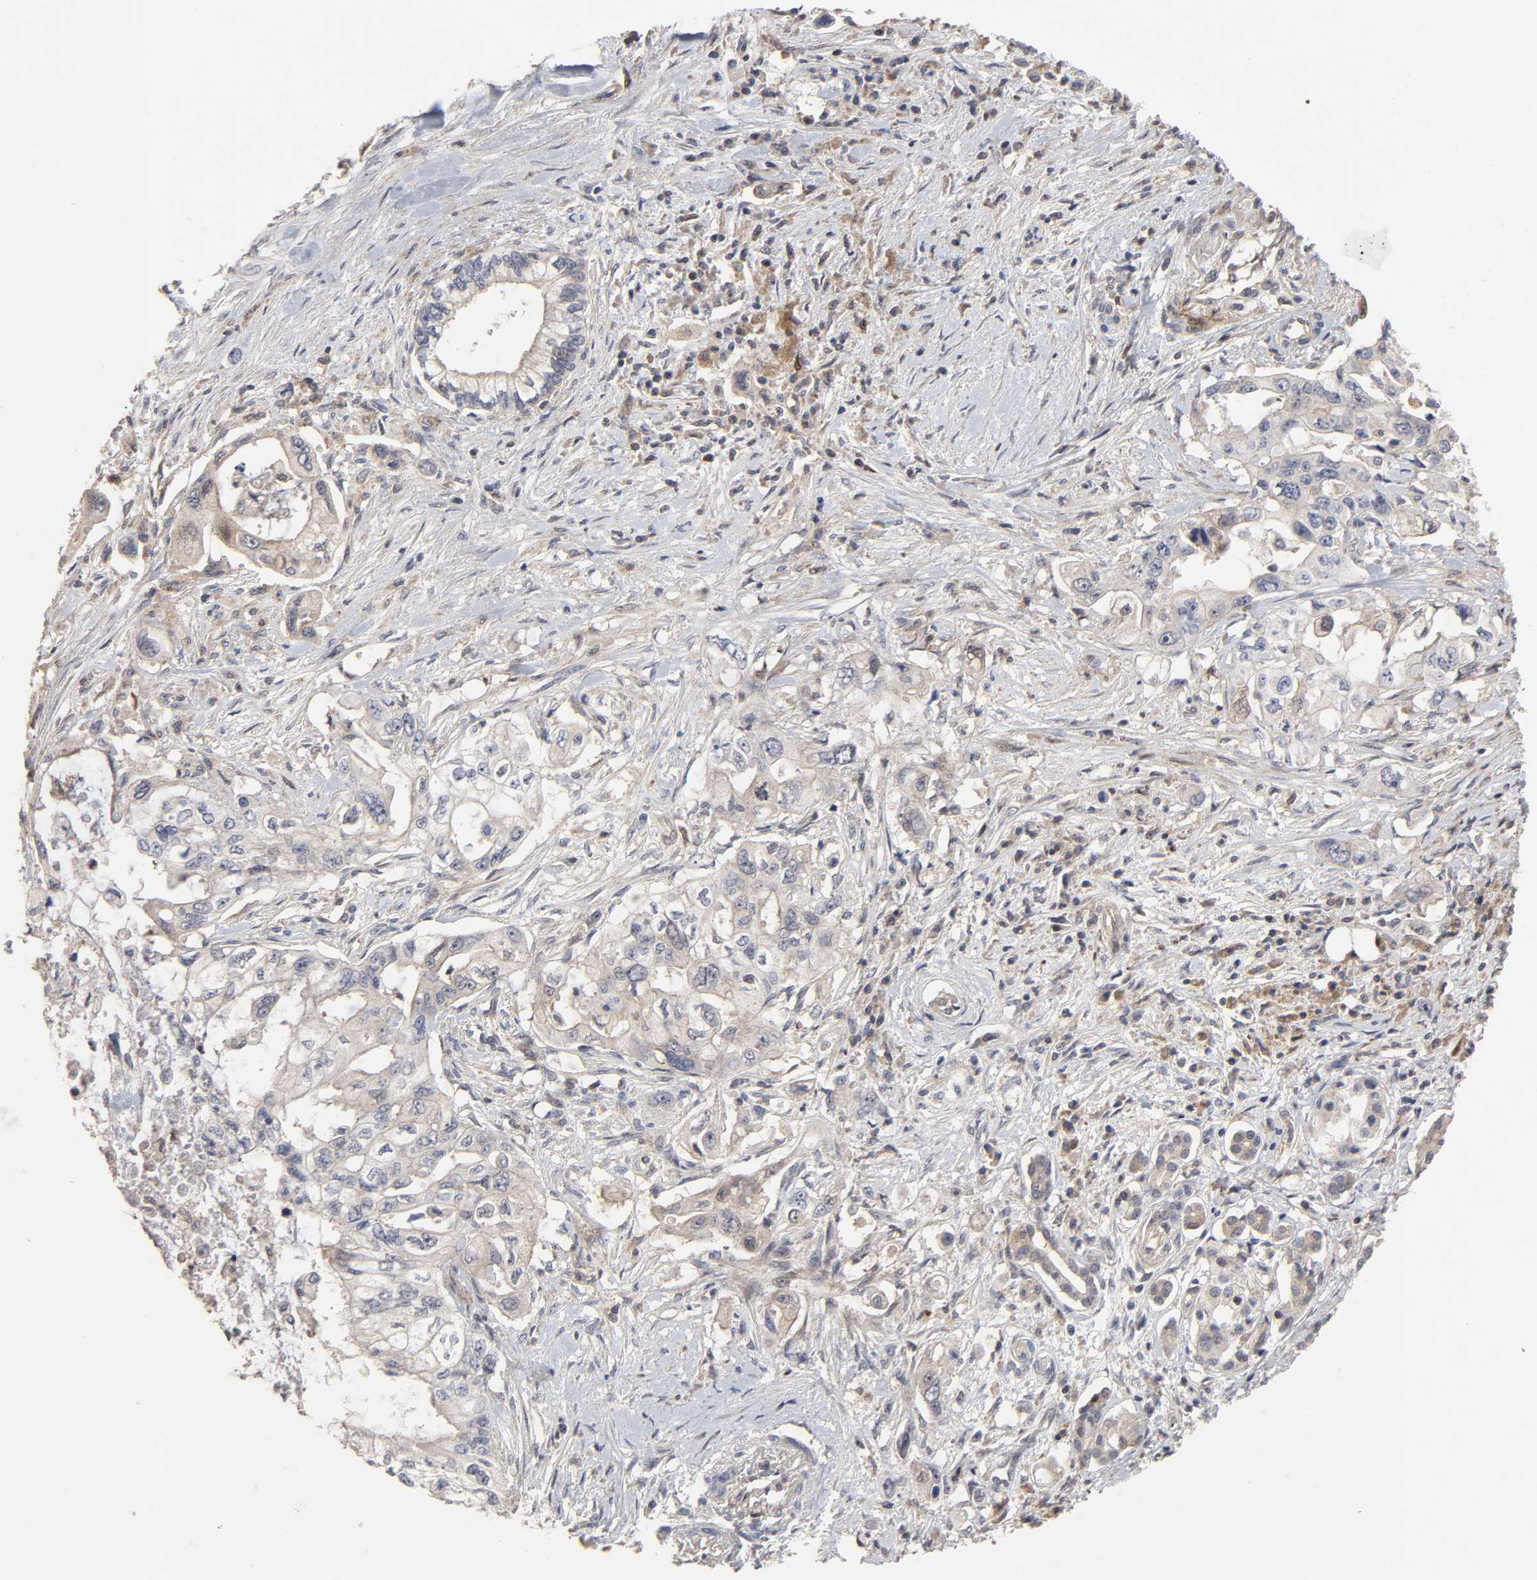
{"staining": {"intensity": "weak", "quantity": ">75%", "location": "cytoplasmic/membranous,nuclear"}, "tissue": "pancreatic cancer", "cell_type": "Tumor cells", "image_type": "cancer", "snomed": [{"axis": "morphology", "description": "Normal tissue, NOS"}, {"axis": "topography", "description": "Pancreas"}], "caption": "Immunohistochemistry image of human pancreatic cancer stained for a protein (brown), which exhibits low levels of weak cytoplasmic/membranous and nuclear staining in about >75% of tumor cells.", "gene": "CASP9", "patient": {"sex": "male", "age": 42}}